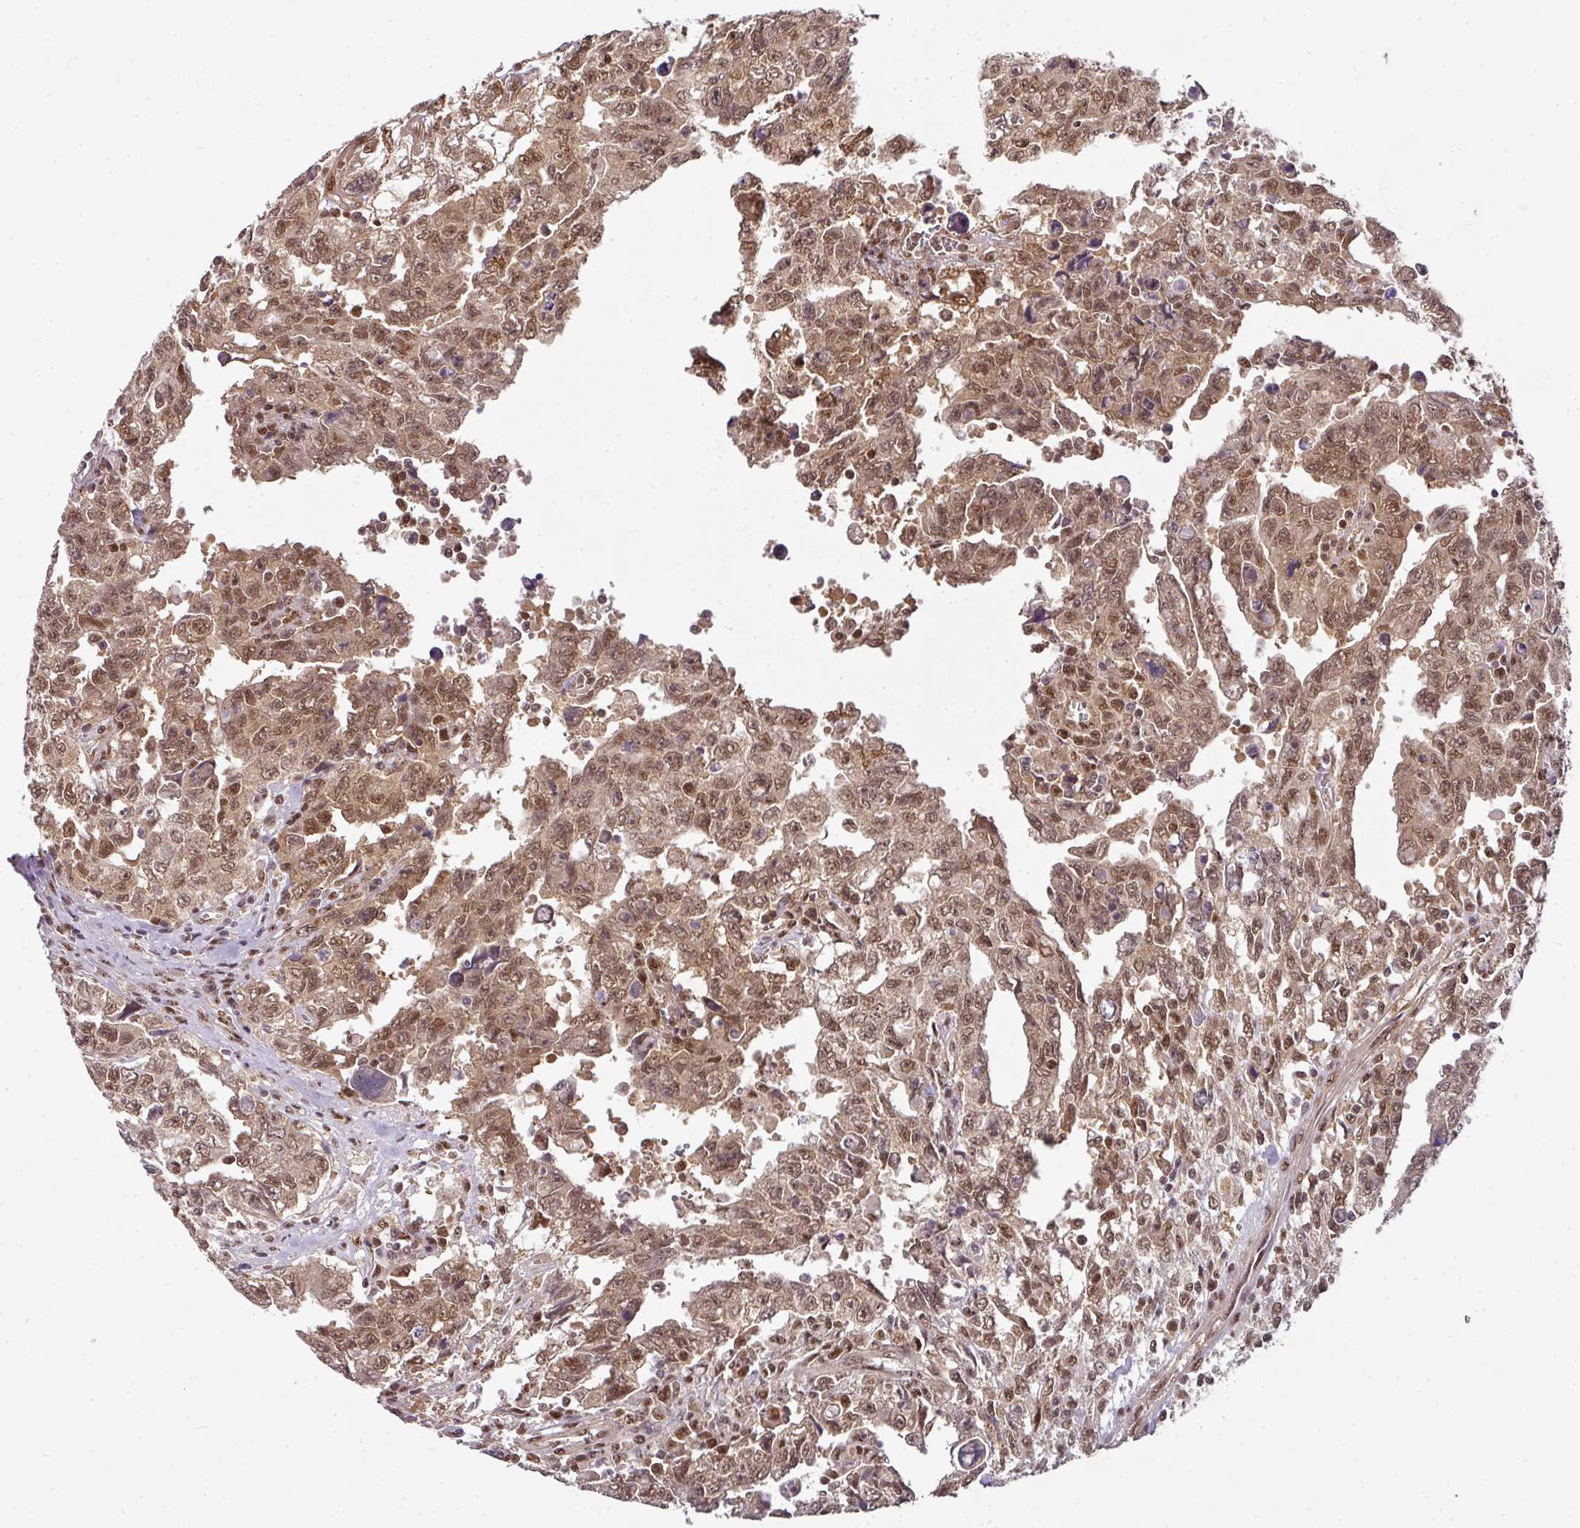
{"staining": {"intensity": "moderate", "quantity": ">75%", "location": "cytoplasmic/membranous,nuclear"}, "tissue": "testis cancer", "cell_type": "Tumor cells", "image_type": "cancer", "snomed": [{"axis": "morphology", "description": "Carcinoma, Embryonal, NOS"}, {"axis": "topography", "description": "Testis"}], "caption": "Immunohistochemical staining of human embryonal carcinoma (testis) reveals medium levels of moderate cytoplasmic/membranous and nuclear protein expression in approximately >75% of tumor cells.", "gene": "RANBP9", "patient": {"sex": "male", "age": 24}}